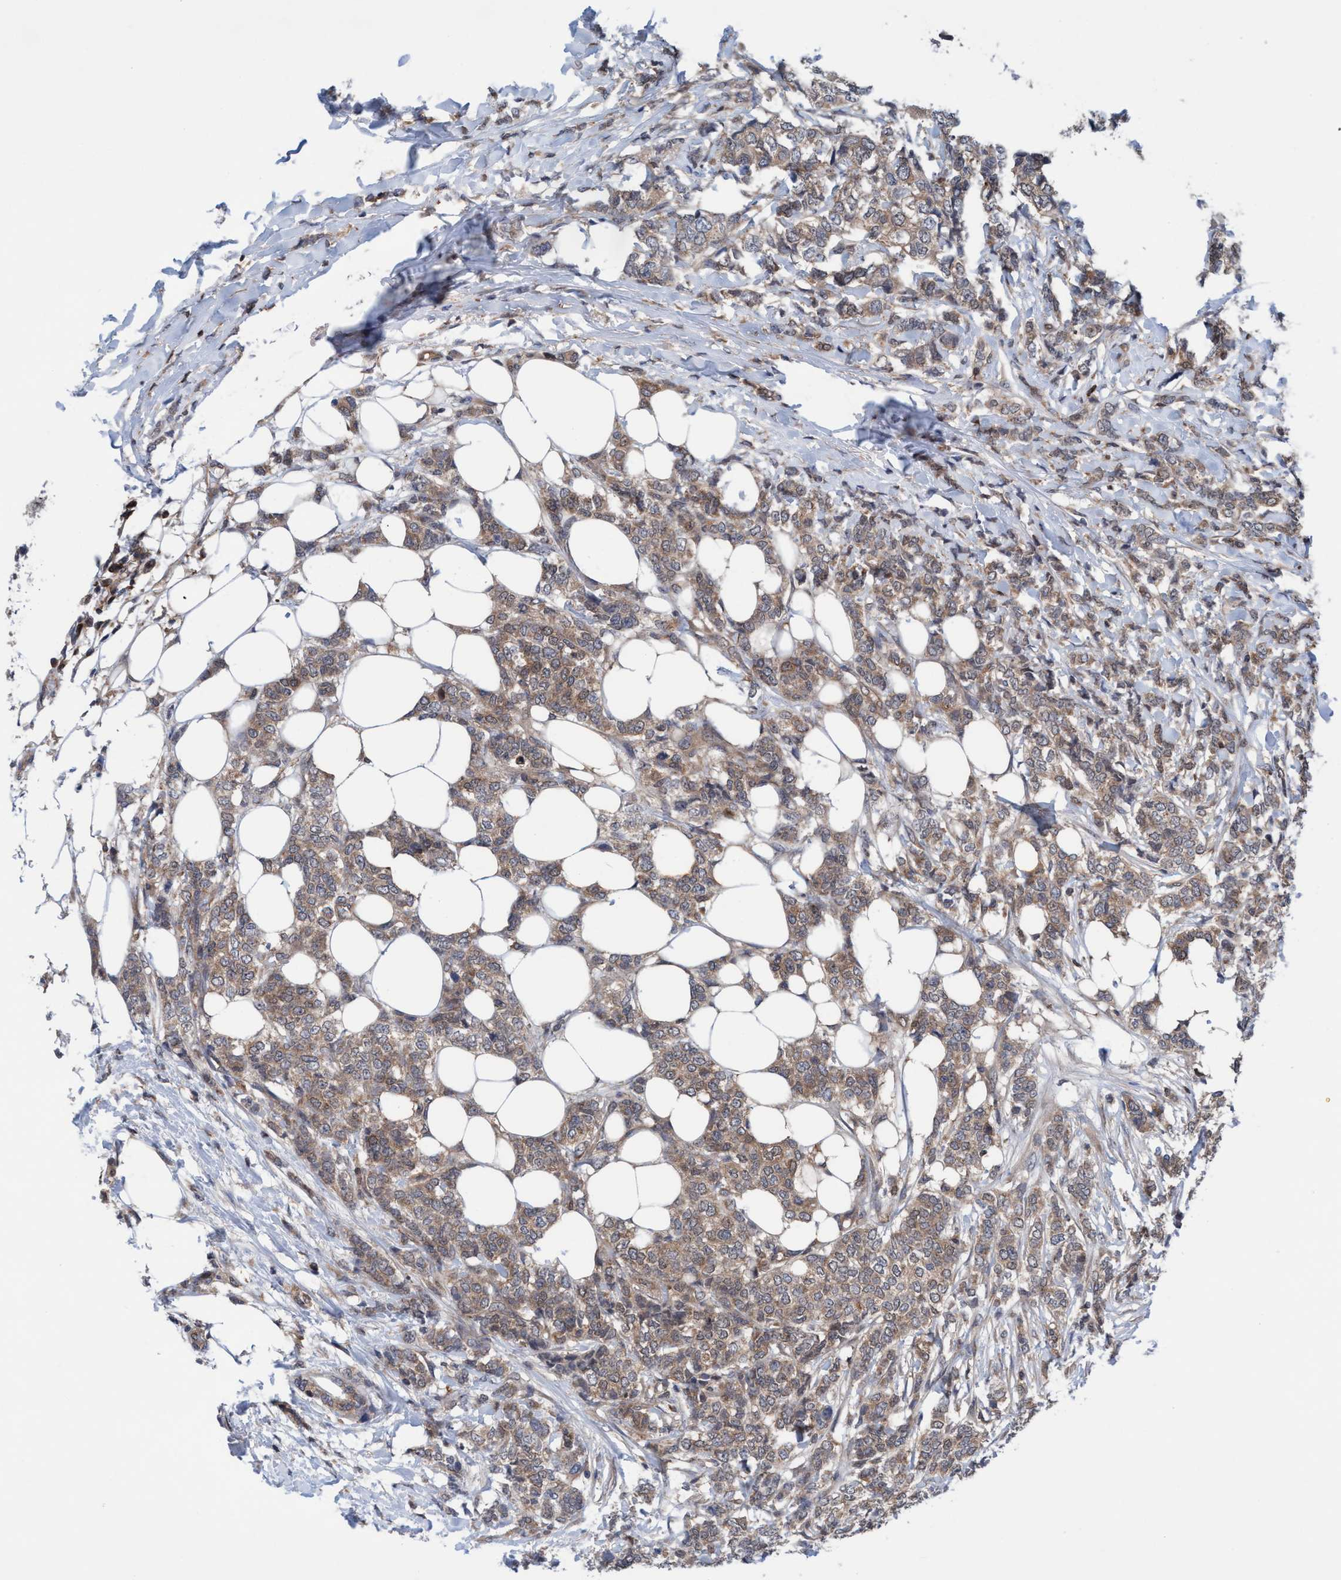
{"staining": {"intensity": "weak", "quantity": ">75%", "location": "cytoplasmic/membranous"}, "tissue": "breast cancer", "cell_type": "Tumor cells", "image_type": "cancer", "snomed": [{"axis": "morphology", "description": "Lobular carcinoma"}, {"axis": "topography", "description": "Skin"}, {"axis": "topography", "description": "Breast"}], "caption": "Tumor cells reveal weak cytoplasmic/membranous positivity in about >75% of cells in breast cancer. Immunohistochemistry stains the protein in brown and the nuclei are stained blue.", "gene": "GLOD4", "patient": {"sex": "female", "age": 46}}